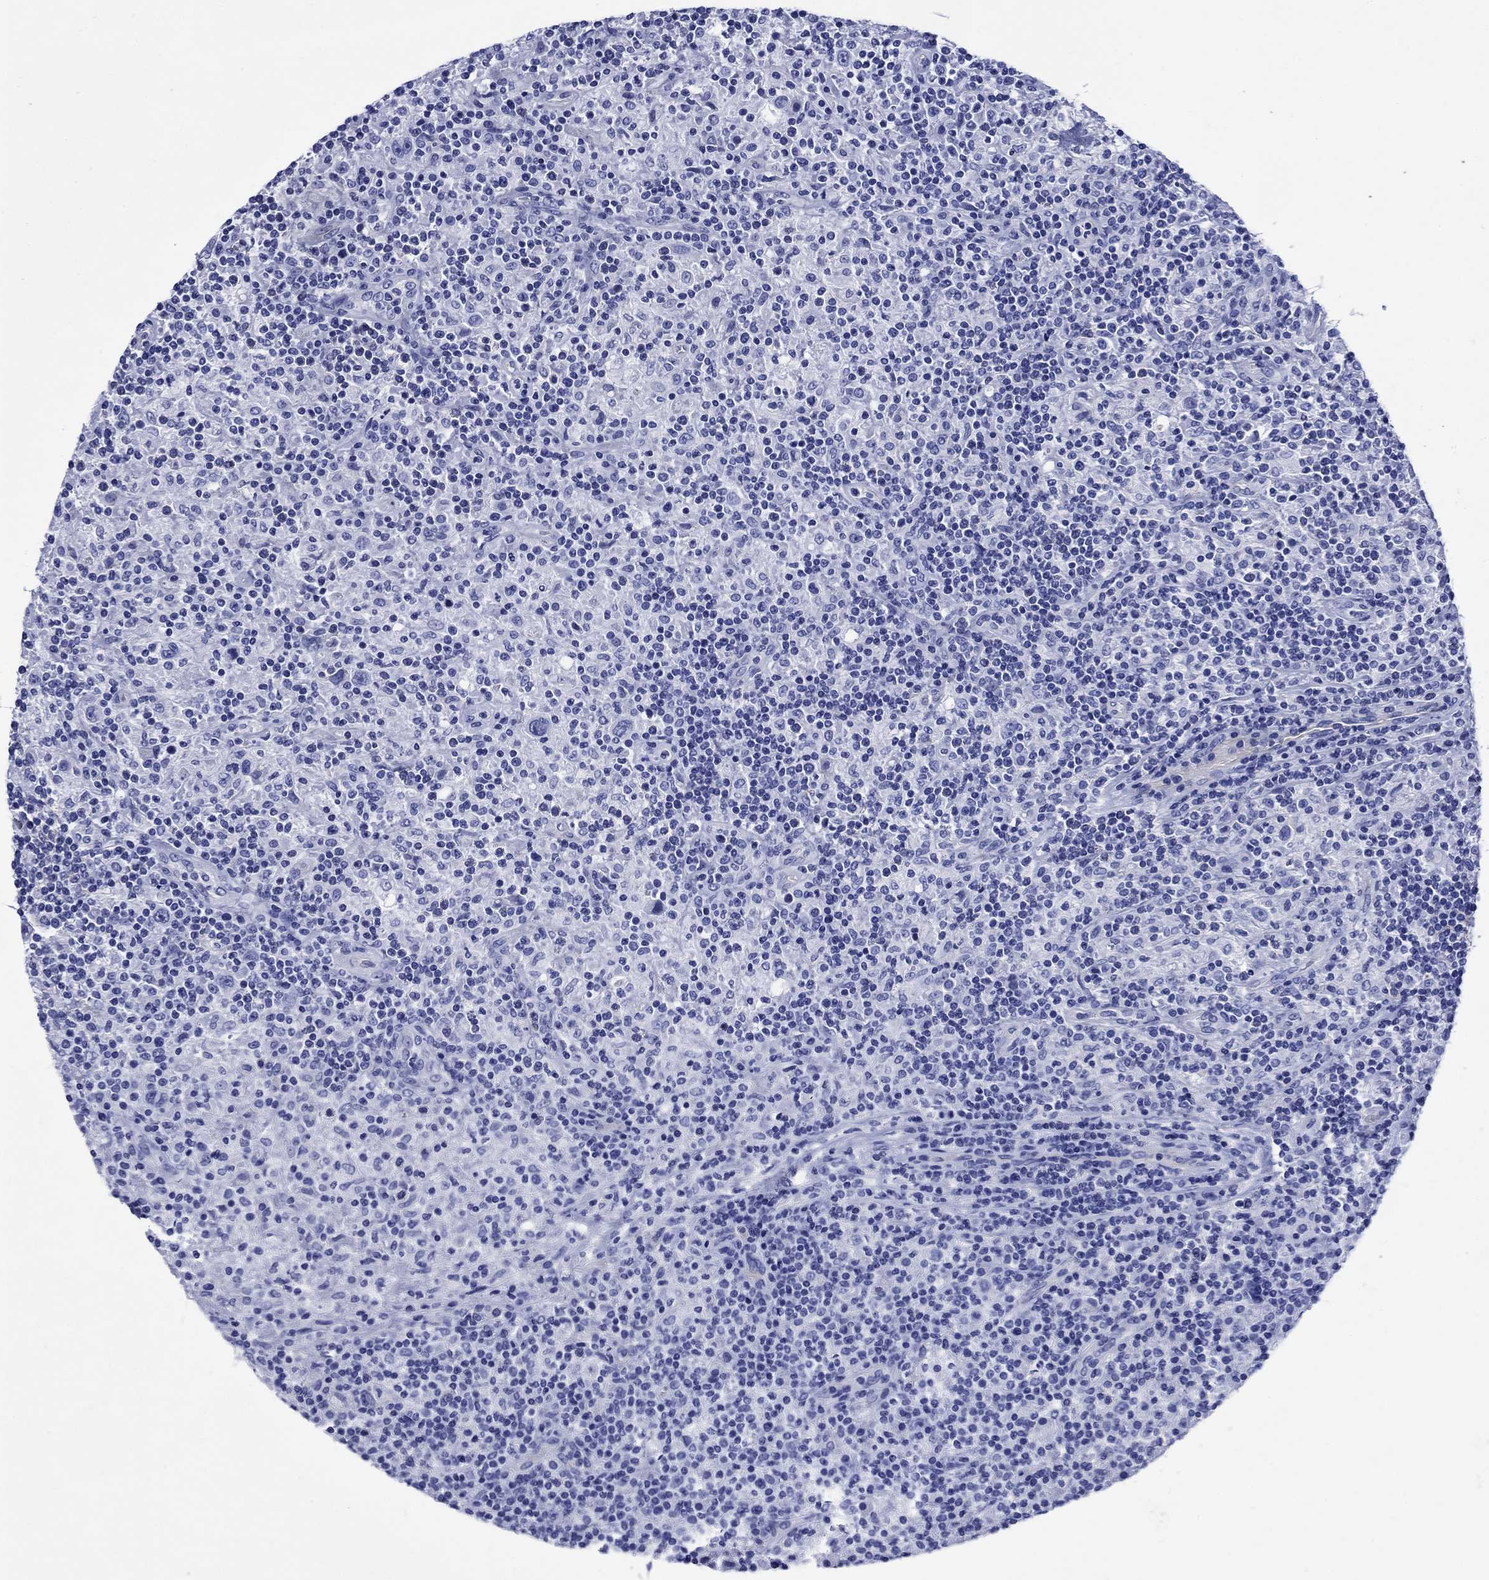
{"staining": {"intensity": "negative", "quantity": "none", "location": "none"}, "tissue": "lymphoma", "cell_type": "Tumor cells", "image_type": "cancer", "snomed": [{"axis": "morphology", "description": "Hodgkin's disease, NOS"}, {"axis": "topography", "description": "Lymph node"}], "caption": "Lymphoma stained for a protein using immunohistochemistry demonstrates no positivity tumor cells.", "gene": "SLC1A2", "patient": {"sex": "male", "age": 70}}